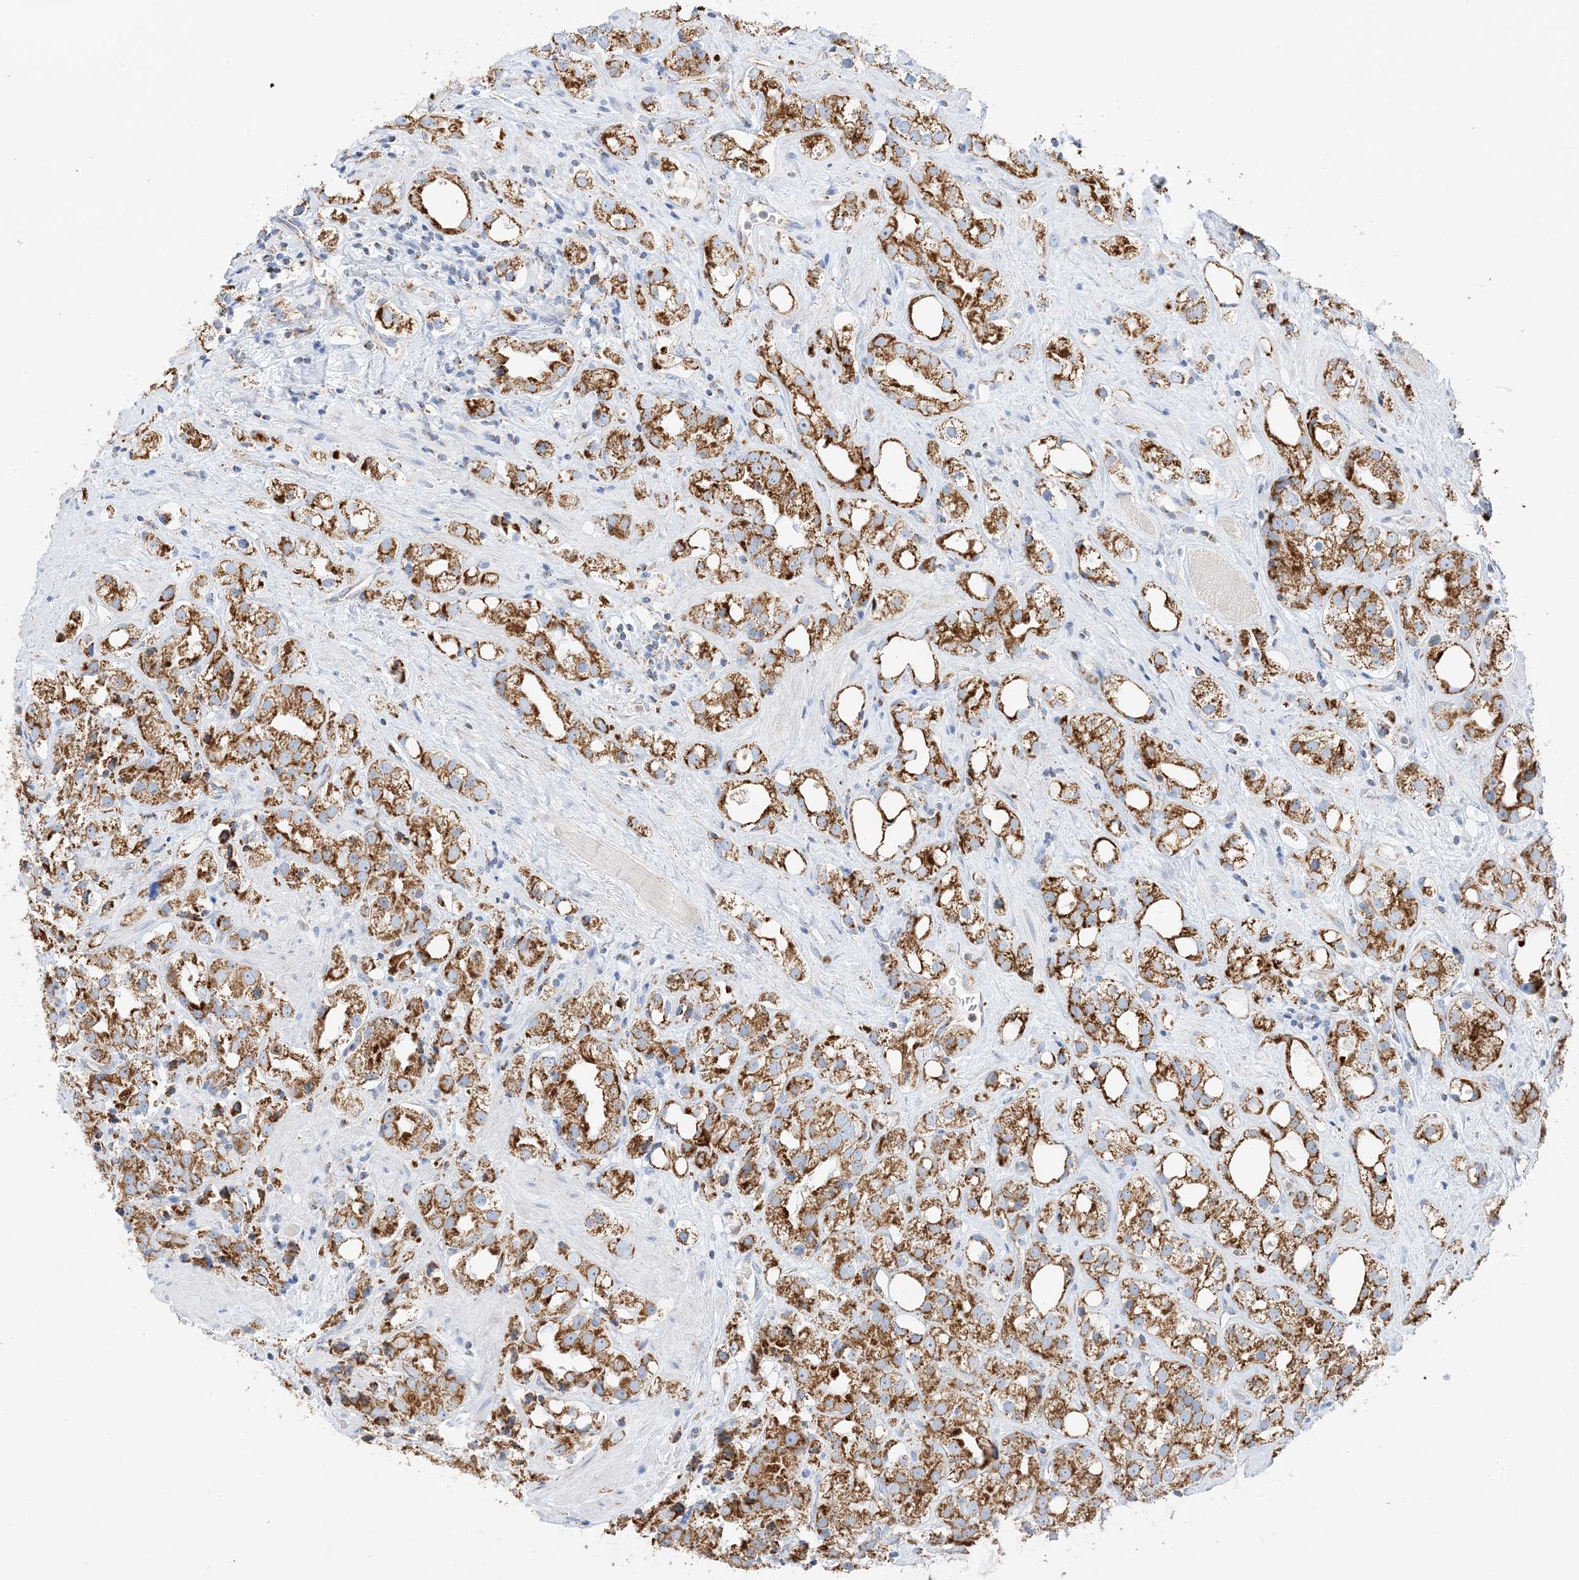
{"staining": {"intensity": "strong", "quantity": ">75%", "location": "cytoplasmic/membranous"}, "tissue": "prostate cancer", "cell_type": "Tumor cells", "image_type": "cancer", "snomed": [{"axis": "morphology", "description": "Adenocarcinoma, NOS"}, {"axis": "topography", "description": "Prostate"}], "caption": "The histopathology image reveals immunohistochemical staining of prostate cancer. There is strong cytoplasmic/membranous staining is seen in approximately >75% of tumor cells.", "gene": "CAPN13", "patient": {"sex": "male", "age": 79}}